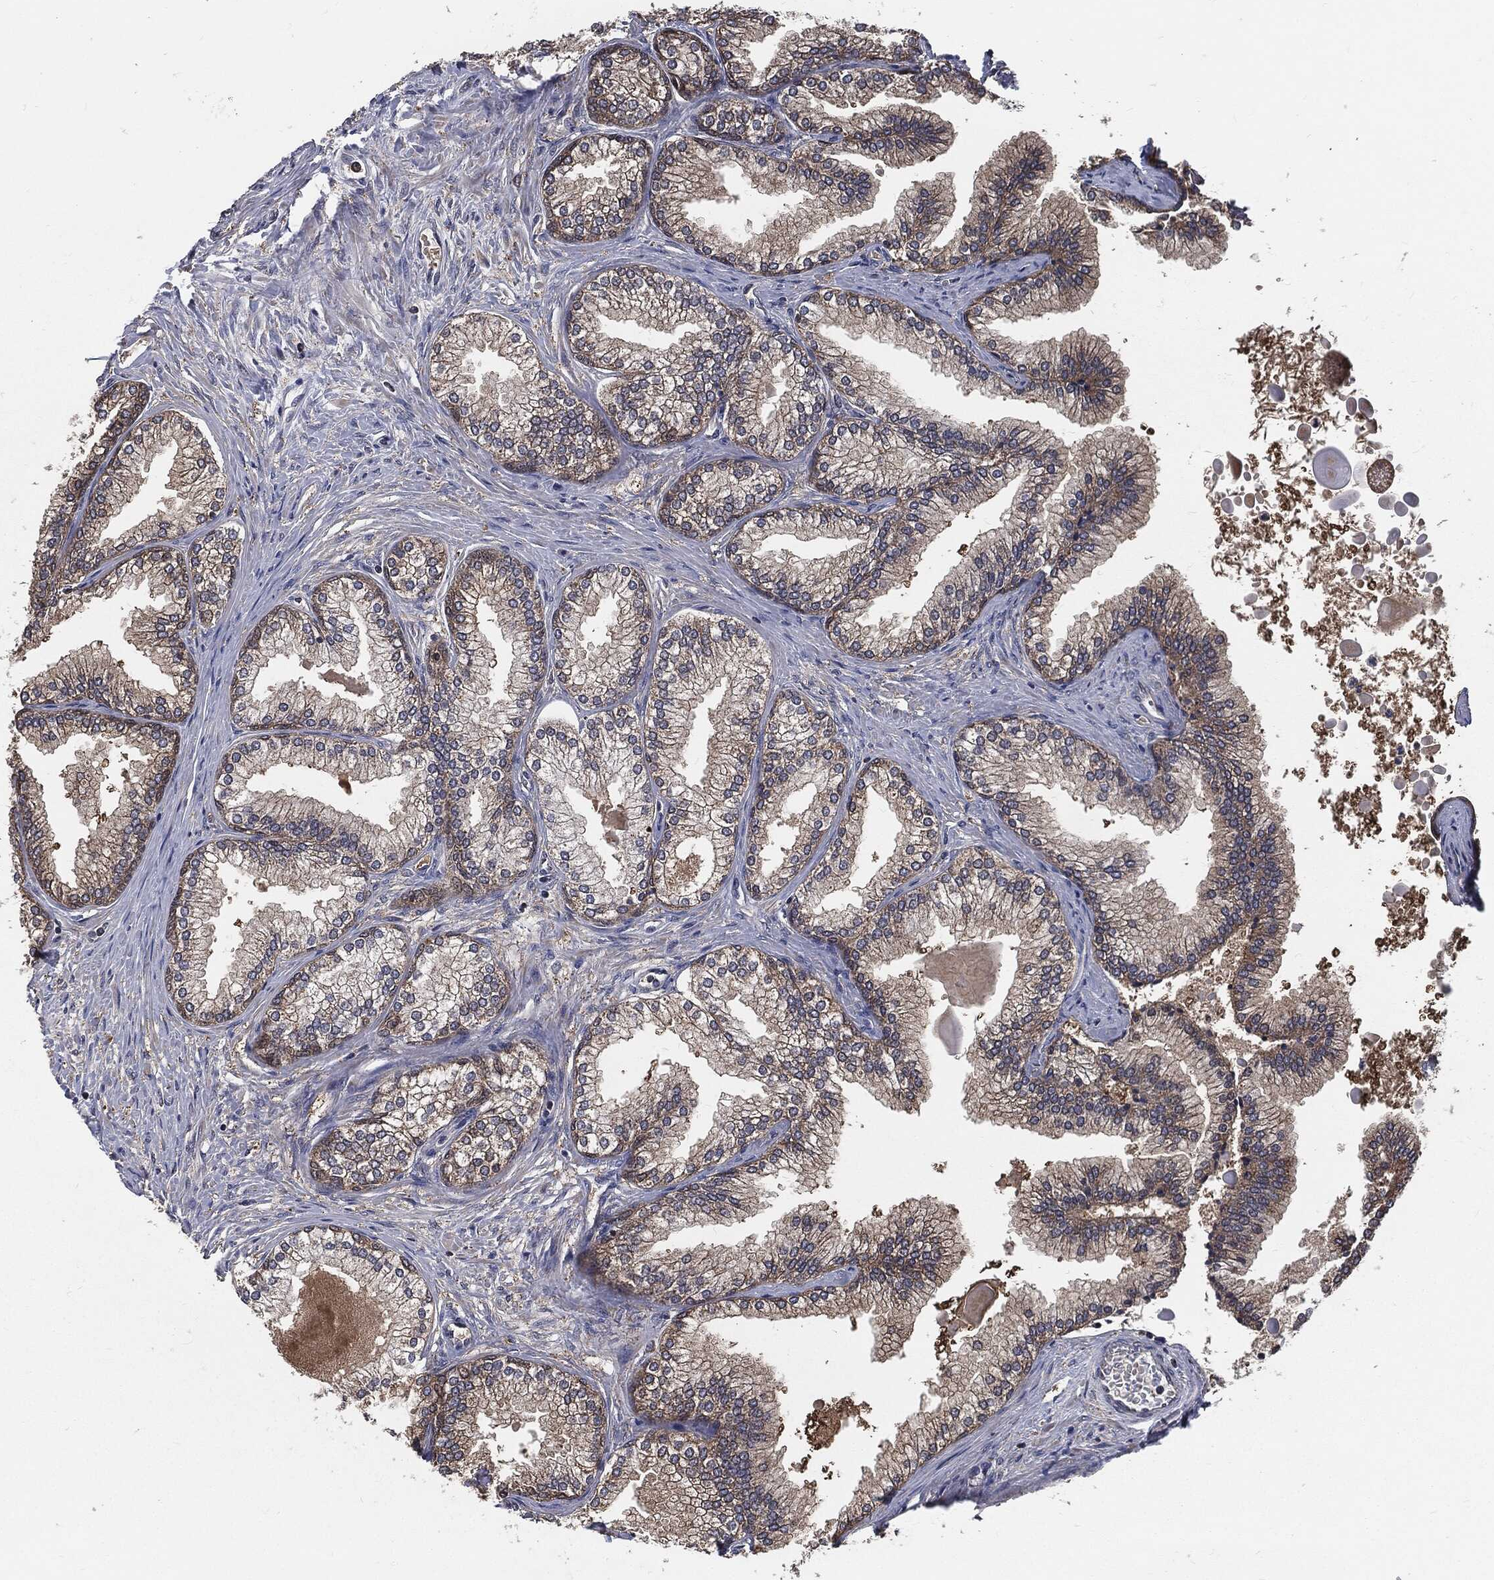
{"staining": {"intensity": "weak", "quantity": "25%-75%", "location": "cytoplasmic/membranous"}, "tissue": "prostate", "cell_type": "Glandular cells", "image_type": "normal", "snomed": [{"axis": "morphology", "description": "Normal tissue, NOS"}, {"axis": "topography", "description": "Prostate"}], "caption": "This is a micrograph of immunohistochemistry staining of unremarkable prostate, which shows weak expression in the cytoplasmic/membranous of glandular cells.", "gene": "PRDX4", "patient": {"sex": "male", "age": 72}}